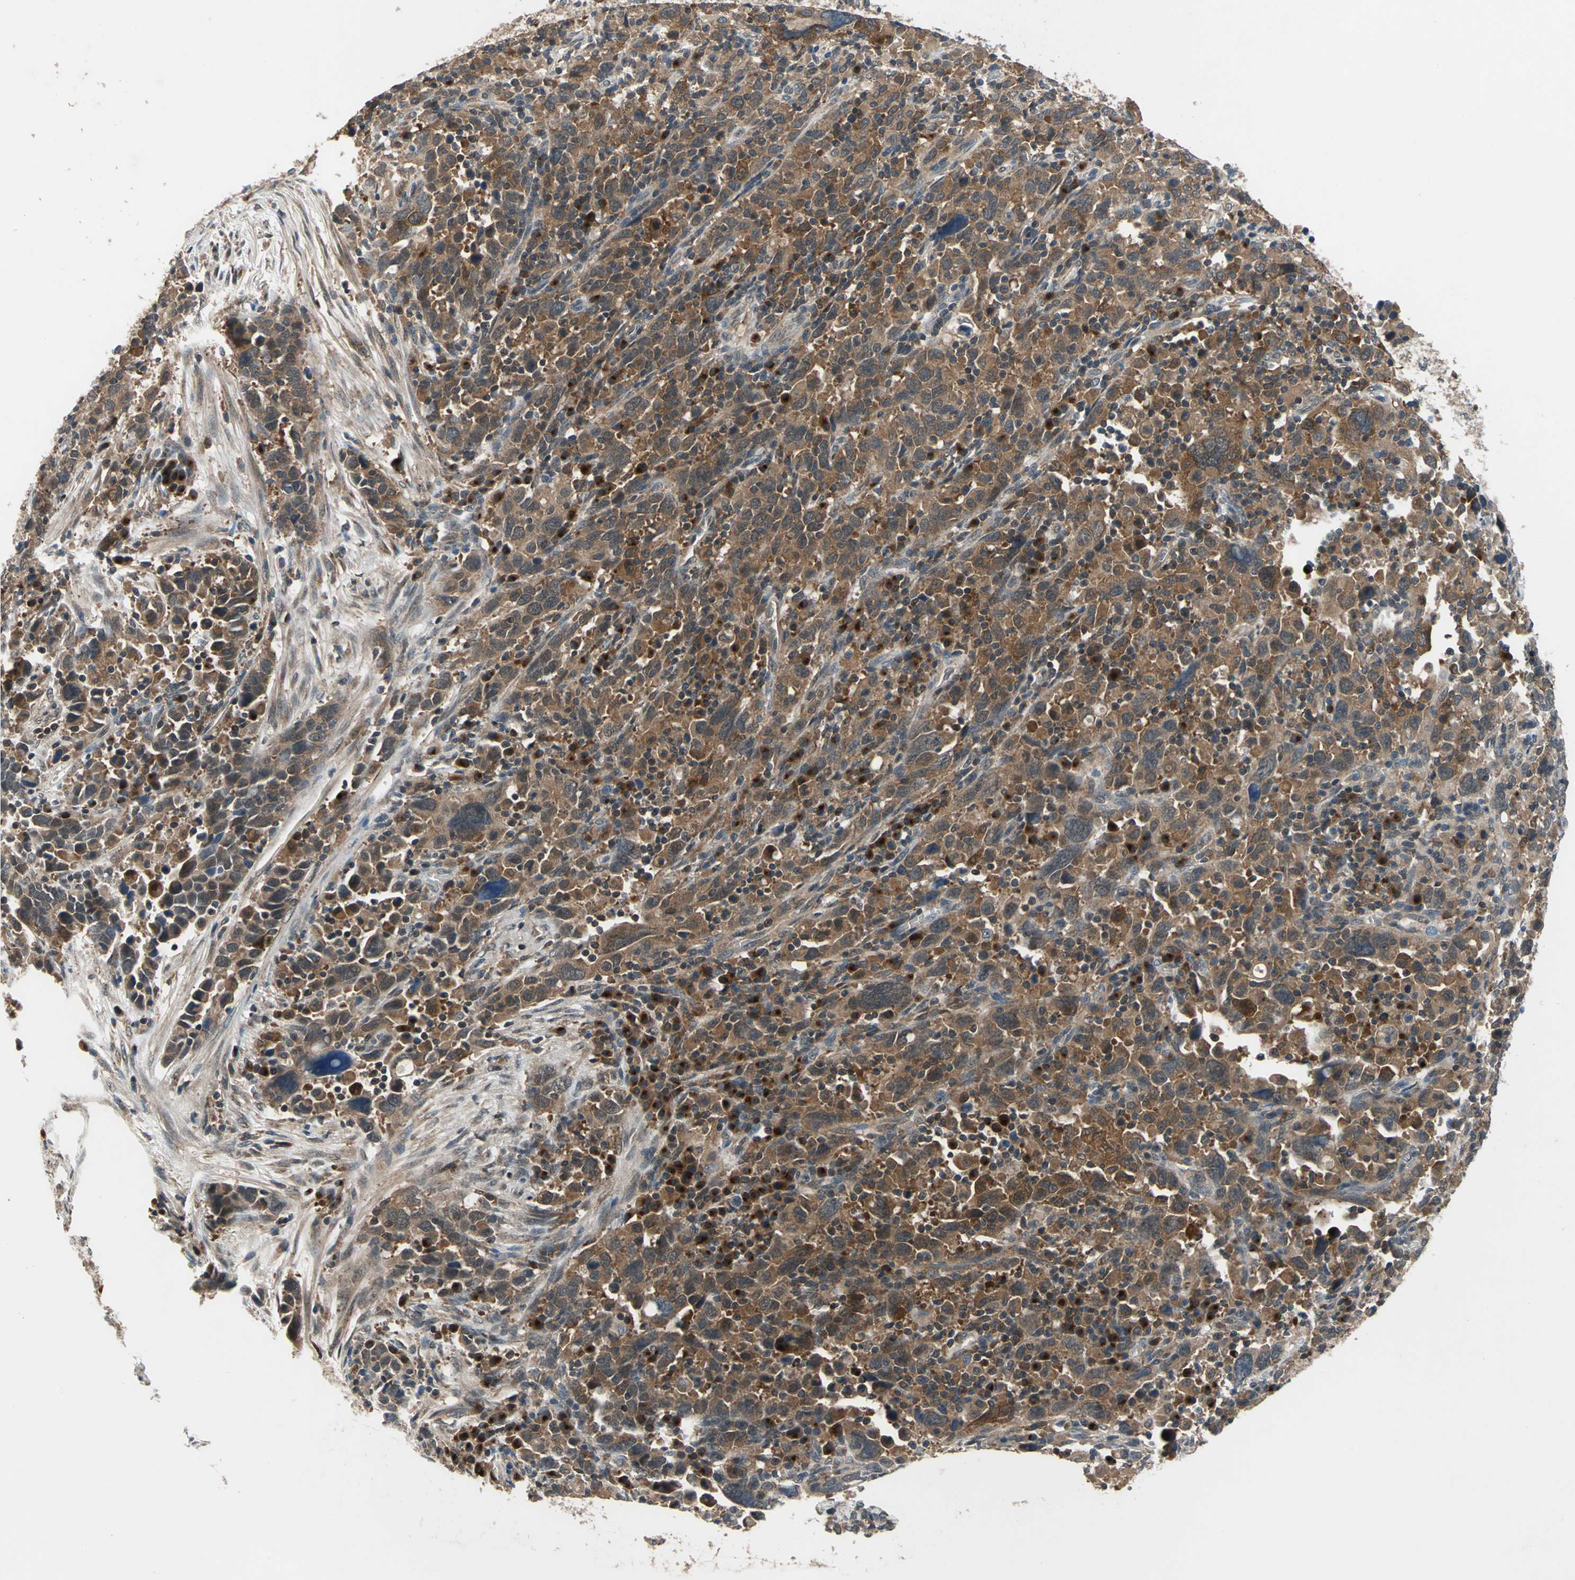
{"staining": {"intensity": "moderate", "quantity": ">75%", "location": "cytoplasmic/membranous"}, "tissue": "urothelial cancer", "cell_type": "Tumor cells", "image_type": "cancer", "snomed": [{"axis": "morphology", "description": "Urothelial carcinoma, High grade"}, {"axis": "topography", "description": "Urinary bladder"}], "caption": "A photomicrograph of urothelial cancer stained for a protein demonstrates moderate cytoplasmic/membranous brown staining in tumor cells.", "gene": "NFKBIE", "patient": {"sex": "male", "age": 61}}